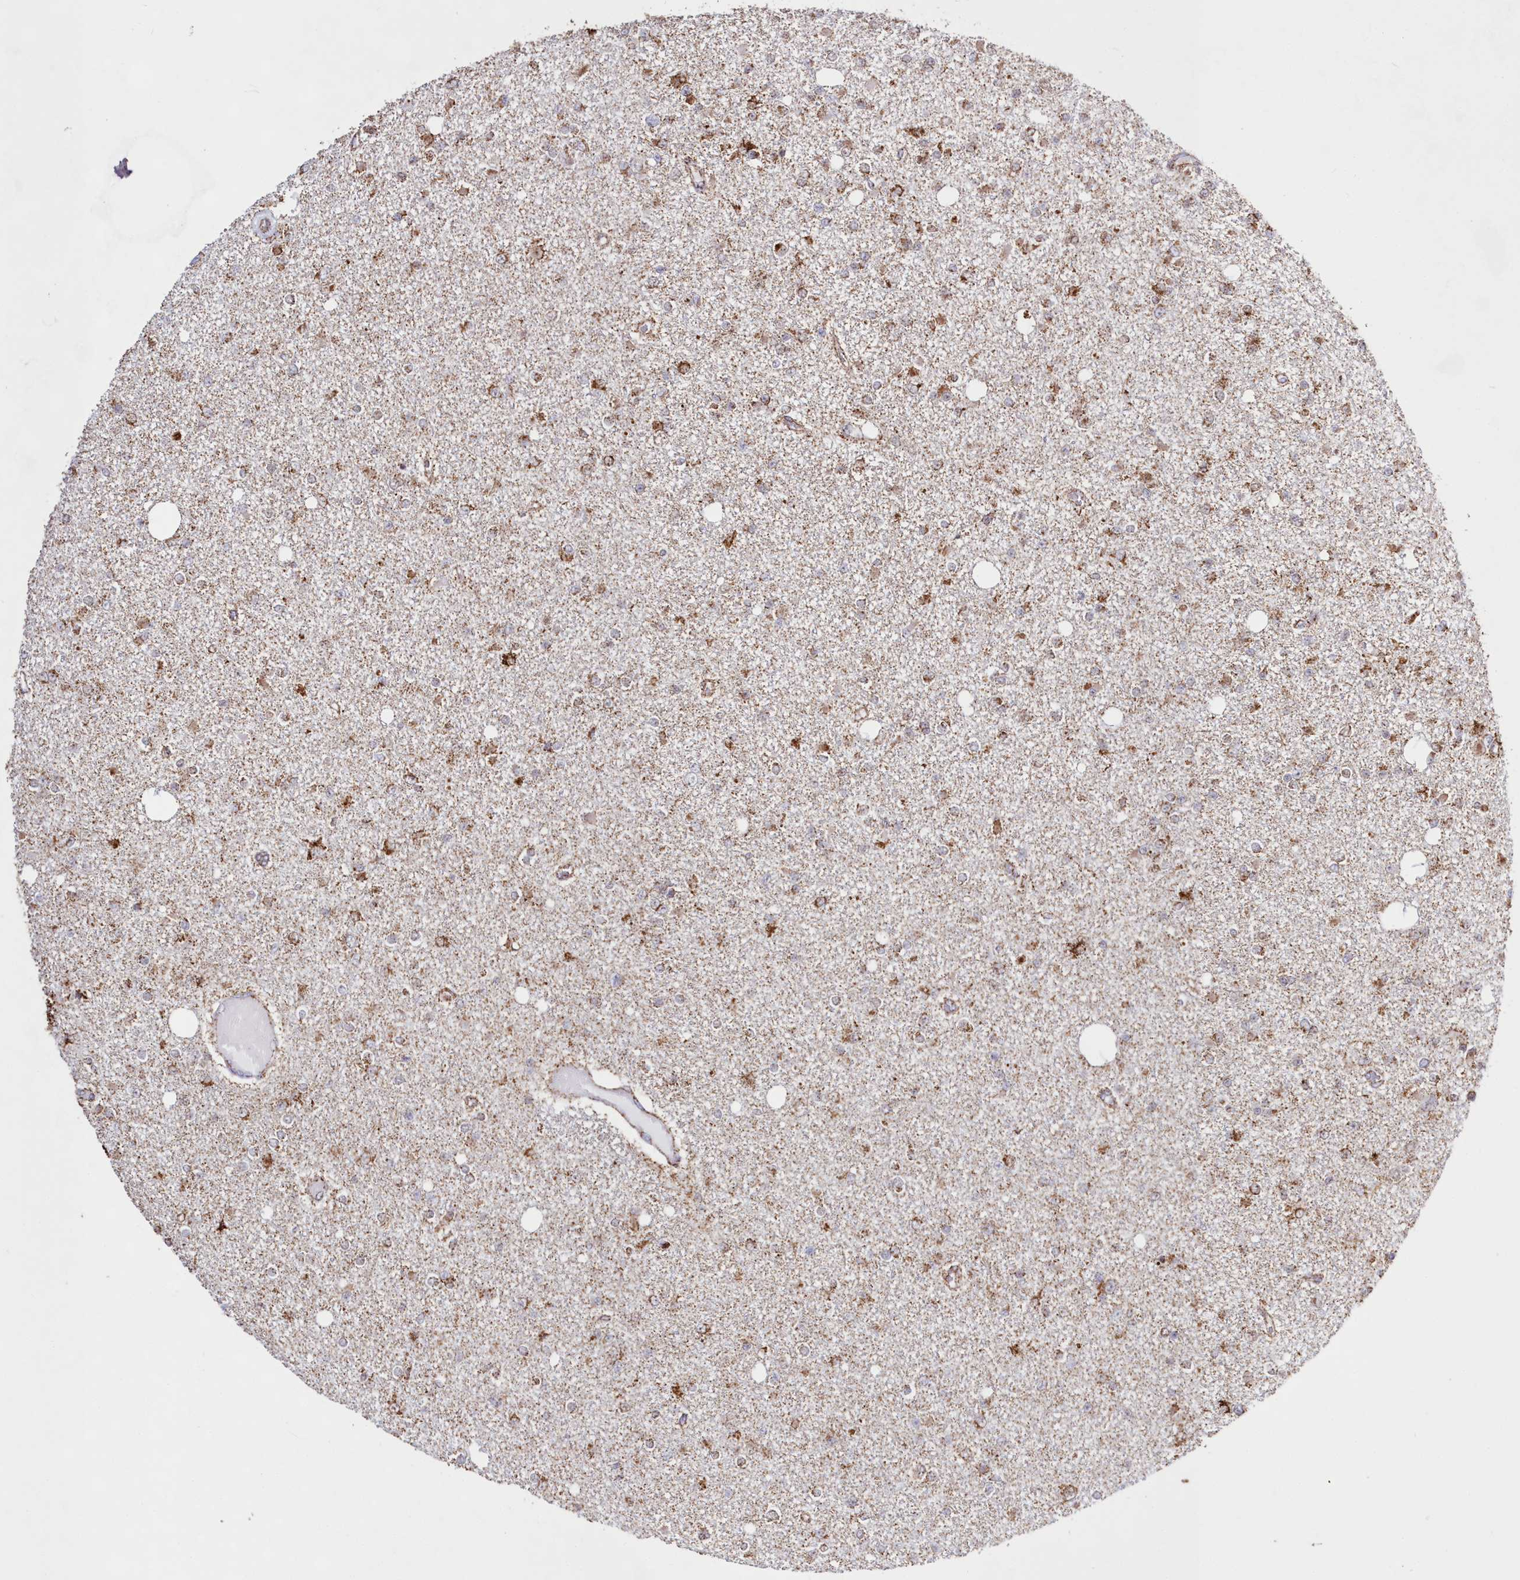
{"staining": {"intensity": "moderate", "quantity": "<25%", "location": "cytoplasmic/membranous"}, "tissue": "glioma", "cell_type": "Tumor cells", "image_type": "cancer", "snomed": [{"axis": "morphology", "description": "Glioma, malignant, Low grade"}, {"axis": "topography", "description": "Brain"}], "caption": "A brown stain labels moderate cytoplasmic/membranous expression of a protein in glioma tumor cells.", "gene": "HADHB", "patient": {"sex": "female", "age": 22}}